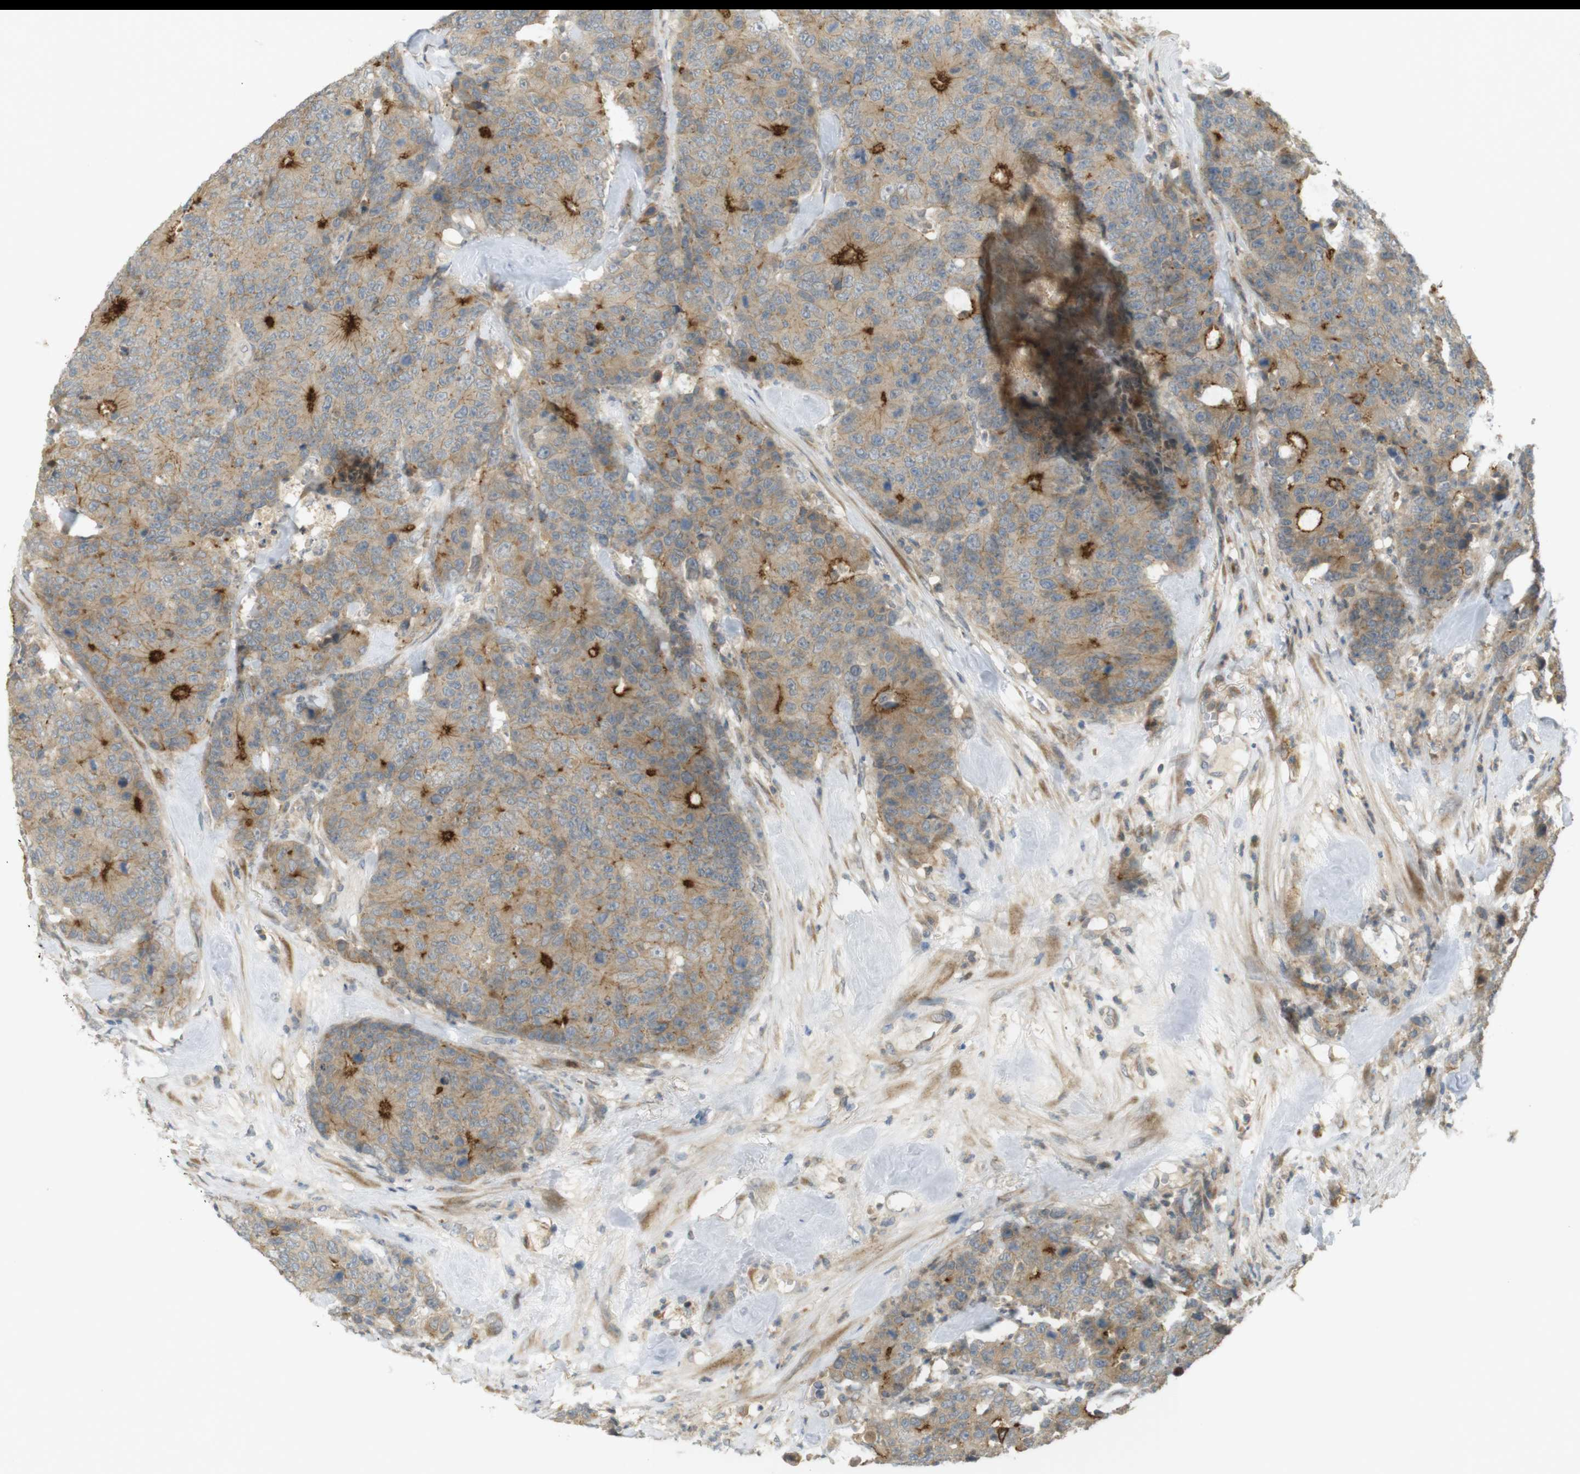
{"staining": {"intensity": "strong", "quantity": "25%-75%", "location": "cytoplasmic/membranous"}, "tissue": "colorectal cancer", "cell_type": "Tumor cells", "image_type": "cancer", "snomed": [{"axis": "morphology", "description": "Adenocarcinoma, NOS"}, {"axis": "topography", "description": "Colon"}], "caption": "The micrograph shows a brown stain indicating the presence of a protein in the cytoplasmic/membranous of tumor cells in adenocarcinoma (colorectal).", "gene": "CLRN3", "patient": {"sex": "female", "age": 86}}